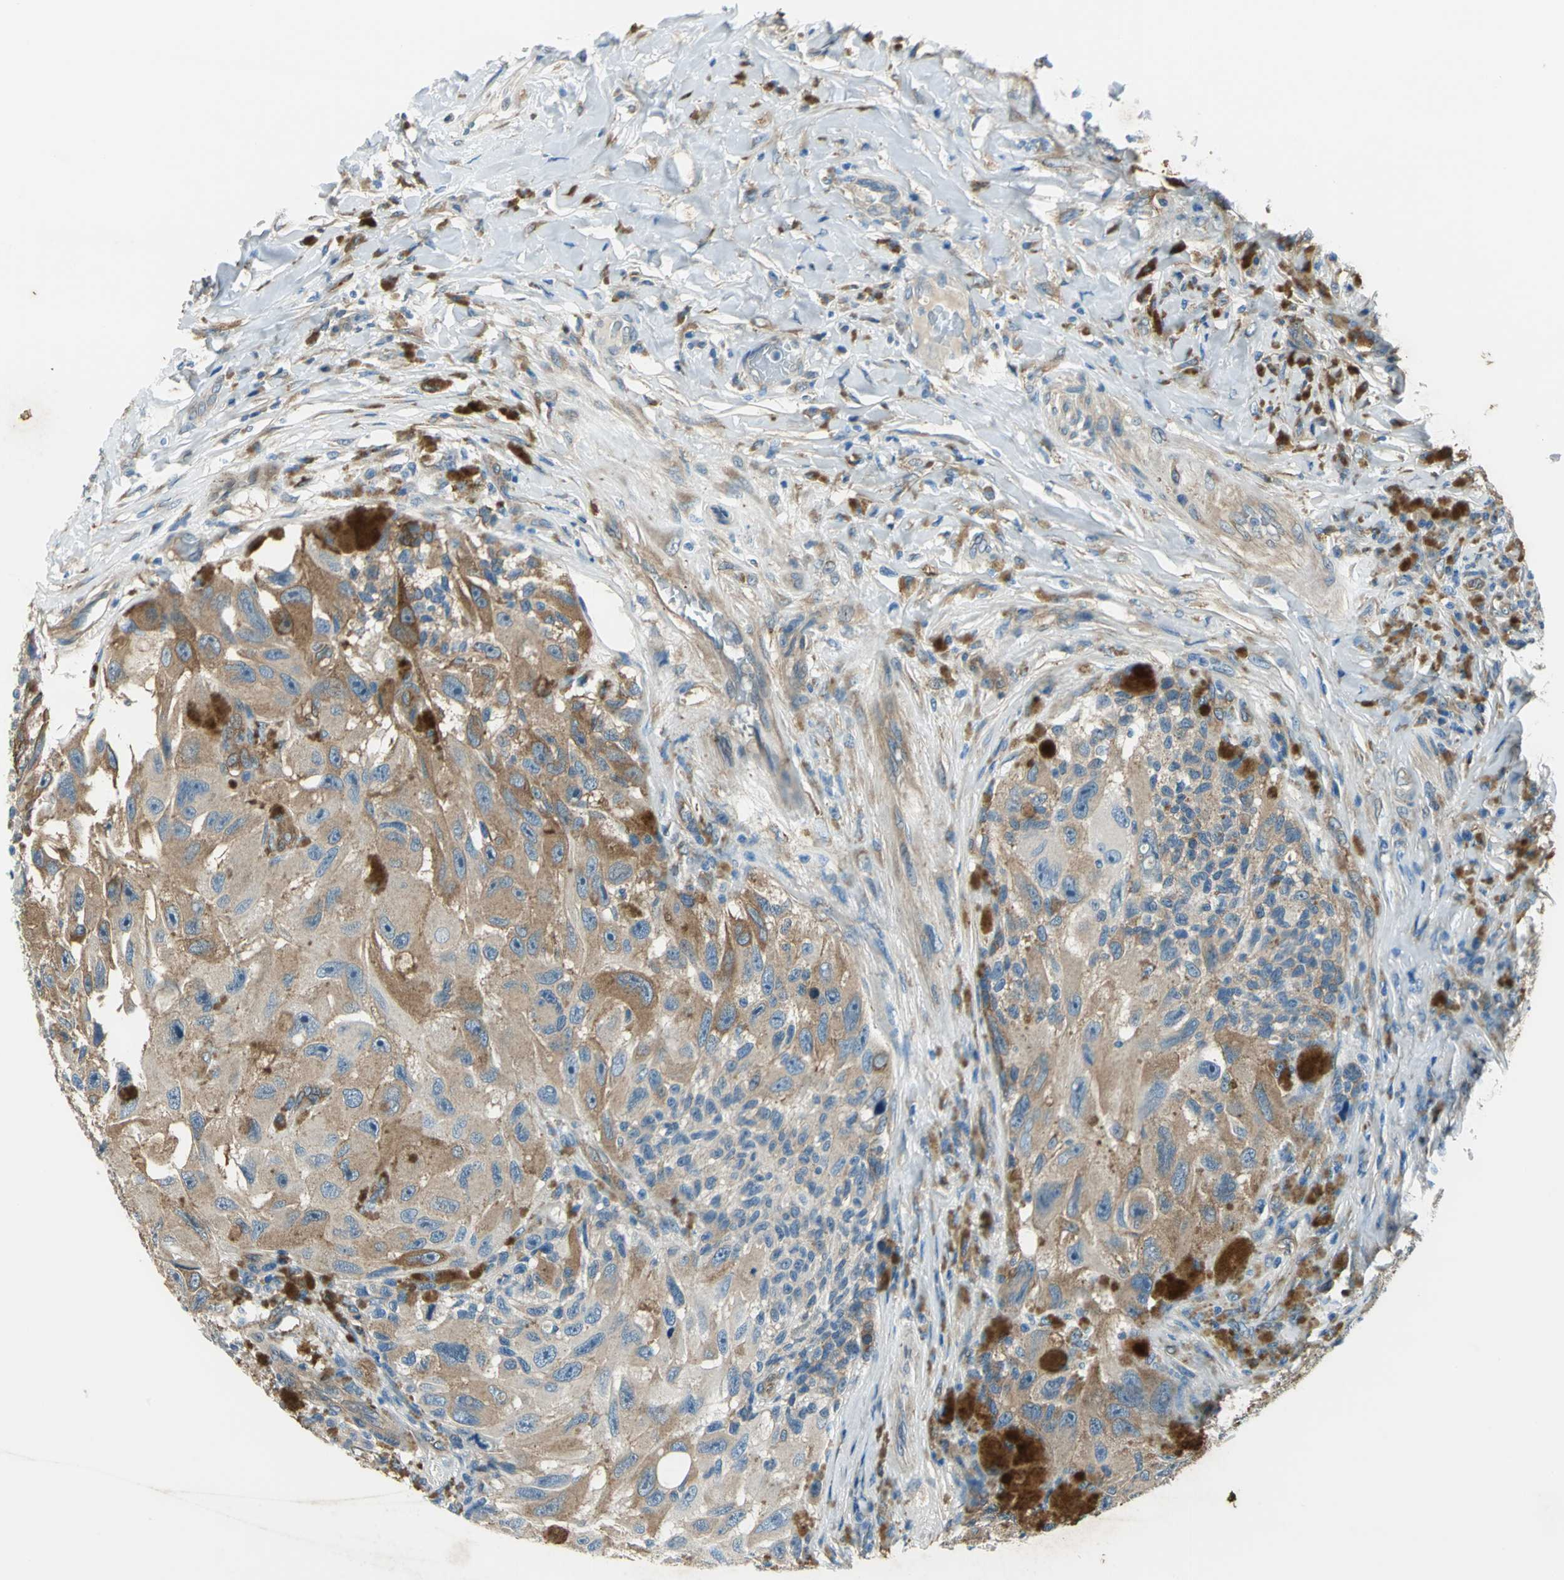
{"staining": {"intensity": "moderate", "quantity": ">75%", "location": "cytoplasmic/membranous"}, "tissue": "melanoma", "cell_type": "Tumor cells", "image_type": "cancer", "snomed": [{"axis": "morphology", "description": "Malignant melanoma, NOS"}, {"axis": "topography", "description": "Skin"}], "caption": "Malignant melanoma stained with DAB immunohistochemistry reveals medium levels of moderate cytoplasmic/membranous expression in approximately >75% of tumor cells.", "gene": "CDC42EP1", "patient": {"sex": "female", "age": 73}}